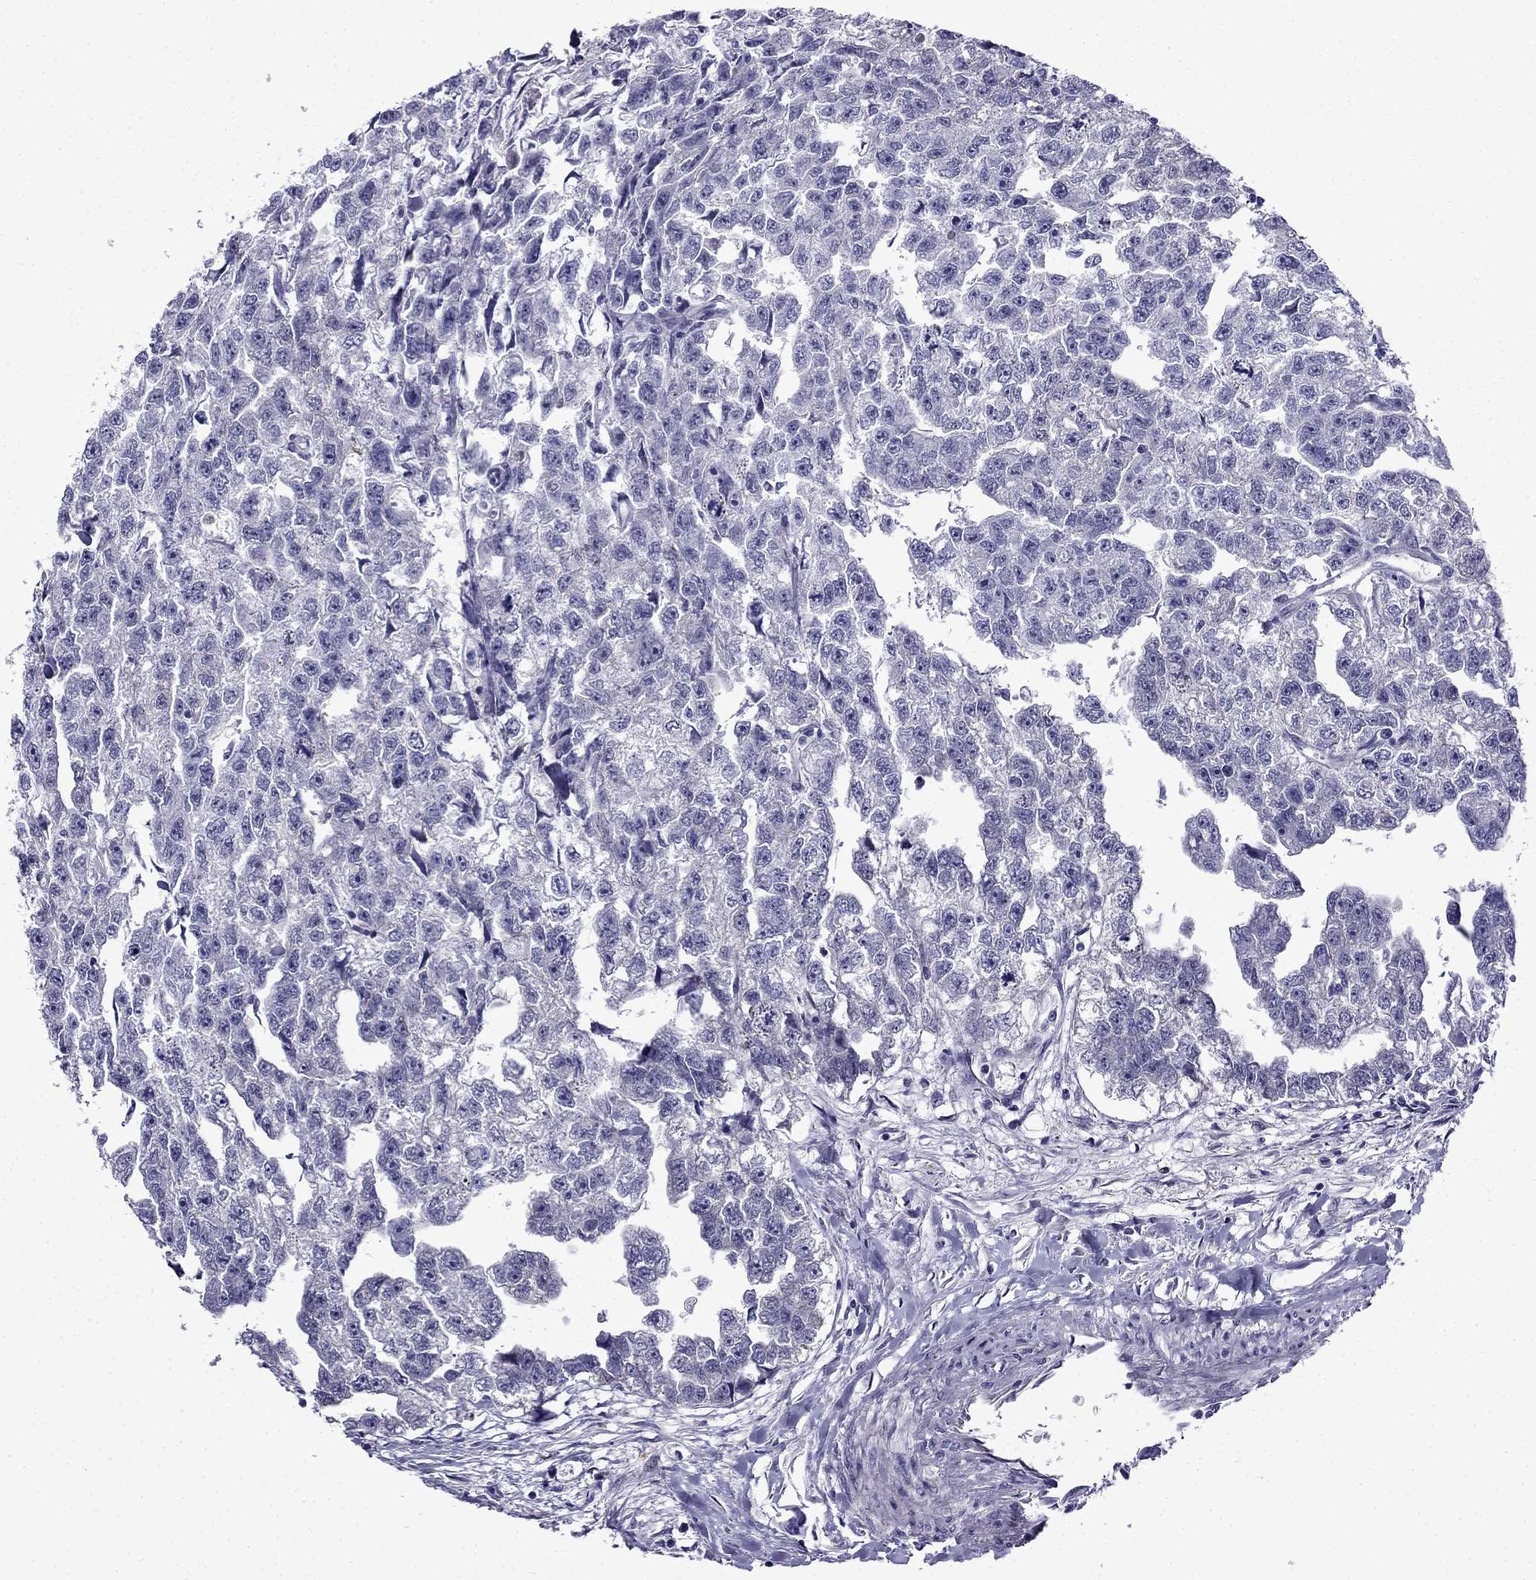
{"staining": {"intensity": "negative", "quantity": "none", "location": "none"}, "tissue": "testis cancer", "cell_type": "Tumor cells", "image_type": "cancer", "snomed": [{"axis": "morphology", "description": "Carcinoma, Embryonal, NOS"}, {"axis": "morphology", "description": "Teratoma, malignant, NOS"}, {"axis": "topography", "description": "Testis"}], "caption": "Embryonal carcinoma (testis) was stained to show a protein in brown. There is no significant positivity in tumor cells. (DAB immunohistochemistry (IHC), high magnification).", "gene": "PI16", "patient": {"sex": "male", "age": 44}}